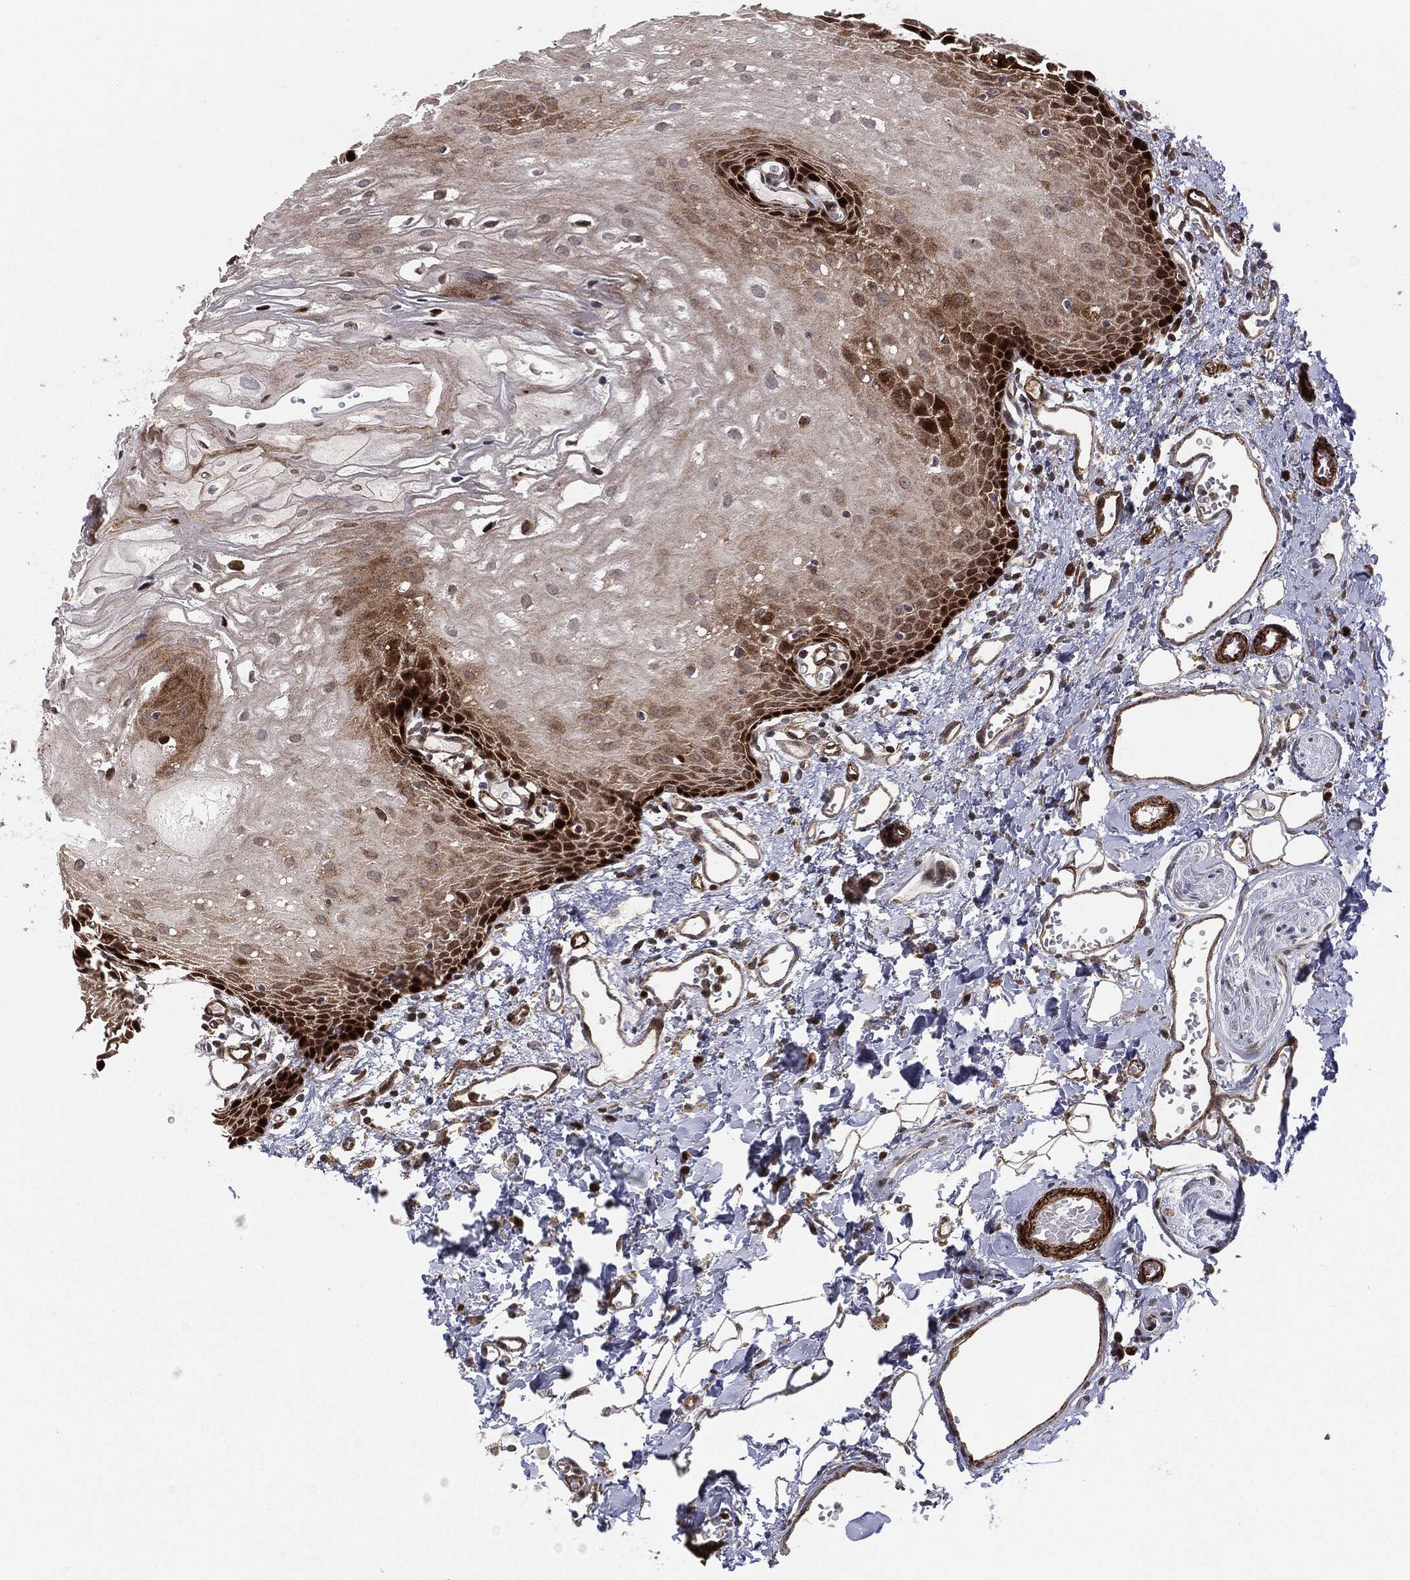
{"staining": {"intensity": "strong", "quantity": "<25%", "location": "cytoplasmic/membranous,nuclear"}, "tissue": "oral mucosa", "cell_type": "Squamous epithelial cells", "image_type": "normal", "snomed": [{"axis": "morphology", "description": "Normal tissue, NOS"}, {"axis": "morphology", "description": "Squamous cell carcinoma, NOS"}, {"axis": "topography", "description": "Oral tissue"}, {"axis": "topography", "description": "Head-Neck"}], "caption": "High-power microscopy captured an immunohistochemistry photomicrograph of unremarkable oral mucosa, revealing strong cytoplasmic/membranous,nuclear positivity in about <25% of squamous epithelial cells. Immunohistochemistry stains the protein in brown and the nuclei are stained blue.", "gene": "PTEN", "patient": {"sex": "female", "age": 70}}